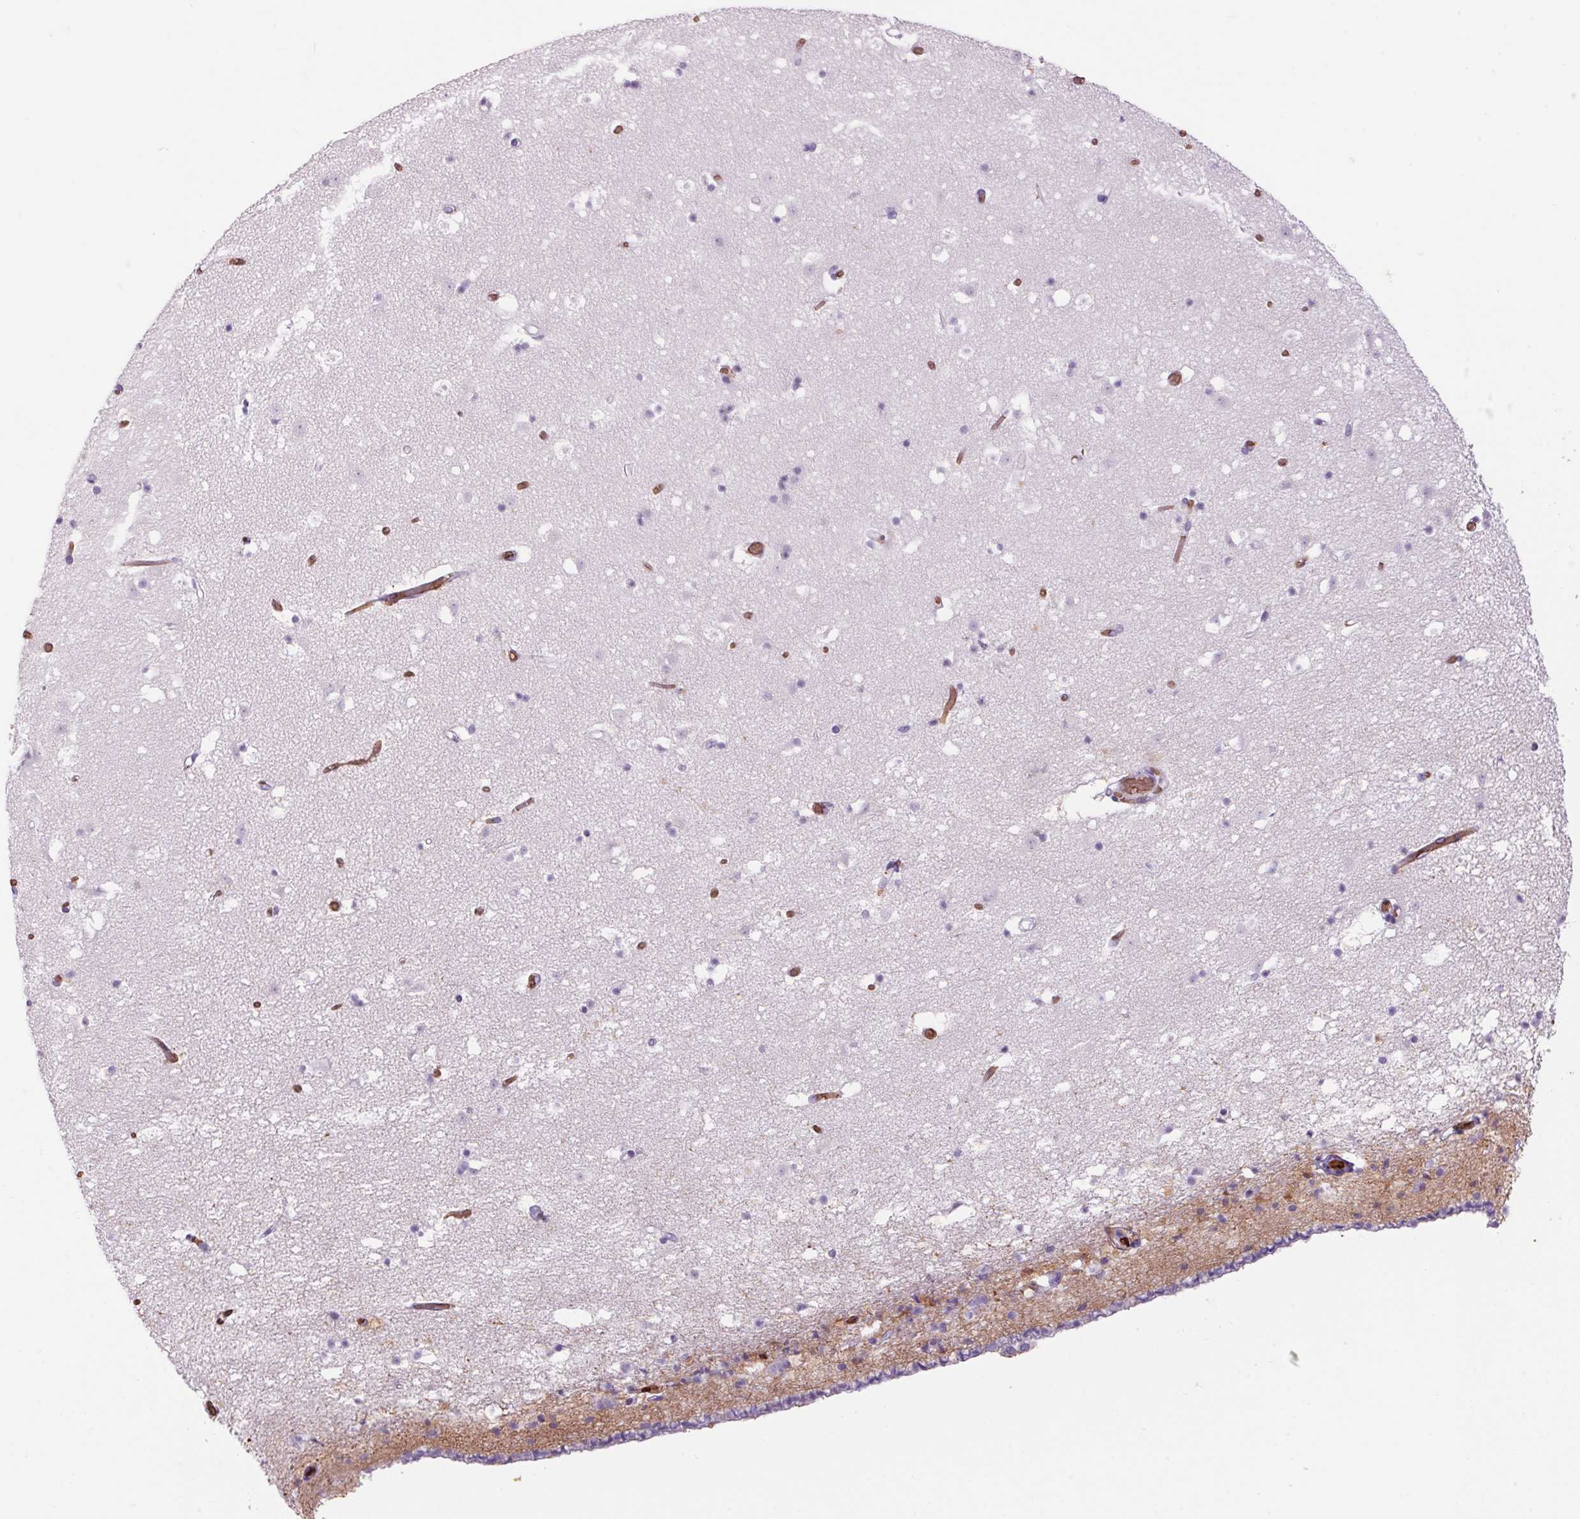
{"staining": {"intensity": "negative", "quantity": "none", "location": "none"}, "tissue": "caudate", "cell_type": "Glial cells", "image_type": "normal", "snomed": [{"axis": "morphology", "description": "Normal tissue, NOS"}, {"axis": "topography", "description": "Lateral ventricle wall"}], "caption": "Immunohistochemistry (IHC) of unremarkable caudate reveals no positivity in glial cells. The staining is performed using DAB brown chromogen with nuclei counter-stained in using hematoxylin.", "gene": "HBQ1", "patient": {"sex": "female", "age": 42}}